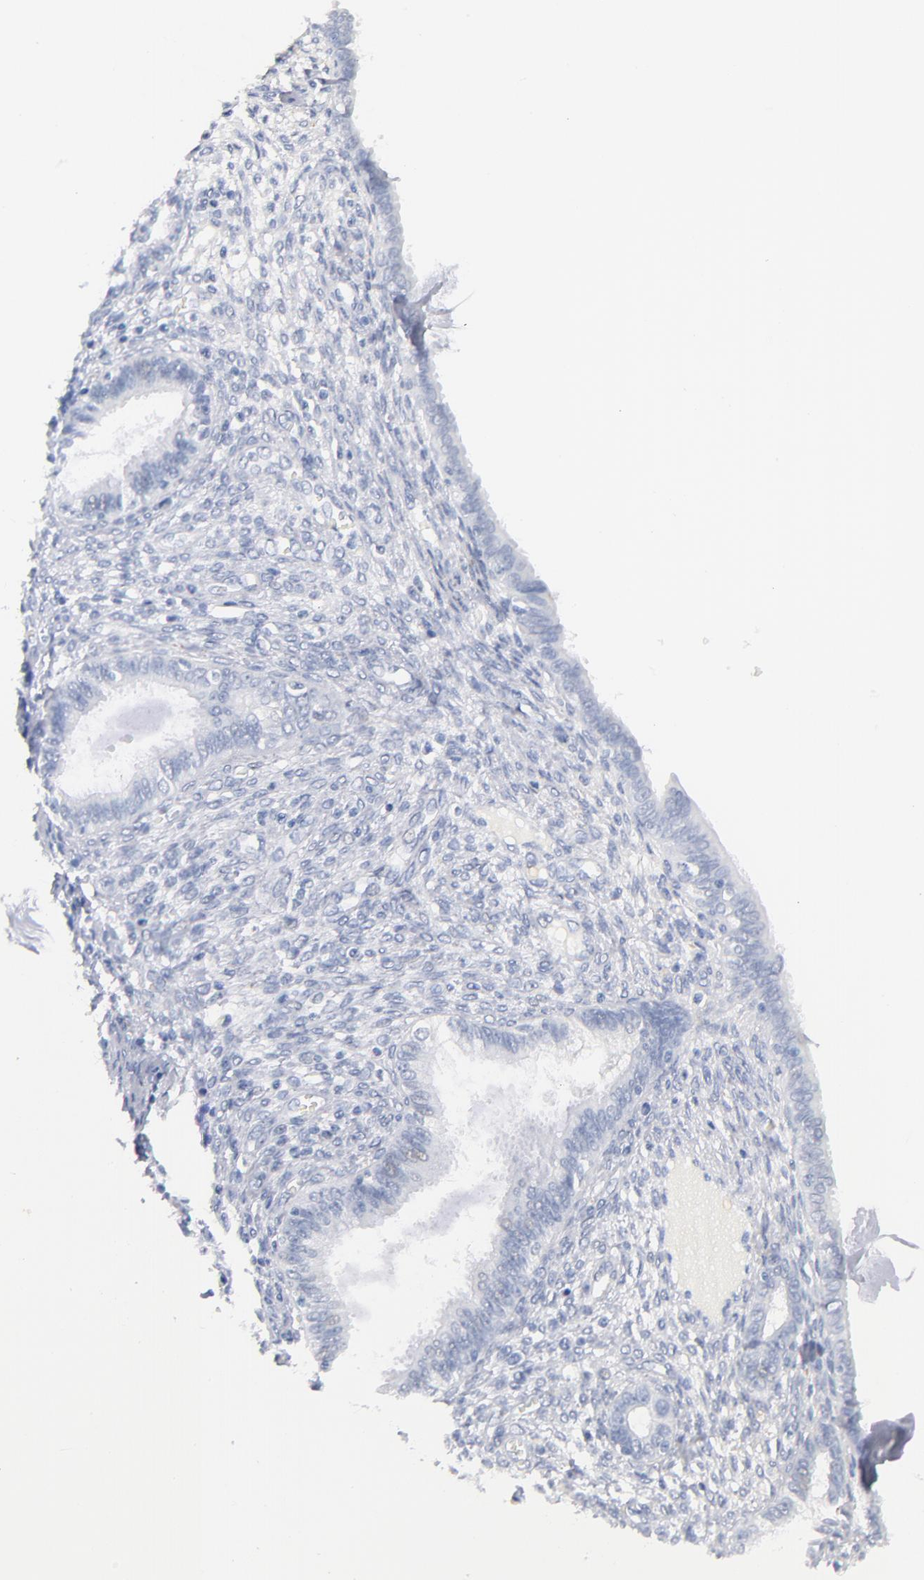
{"staining": {"intensity": "negative", "quantity": "none", "location": "none"}, "tissue": "endometrium", "cell_type": "Cells in endometrial stroma", "image_type": "normal", "snomed": [{"axis": "morphology", "description": "Normal tissue, NOS"}, {"axis": "topography", "description": "Endometrium"}], "caption": "Photomicrograph shows no protein staining in cells in endometrial stroma of benign endometrium. (Brightfield microscopy of DAB immunohistochemistry at high magnification).", "gene": "KHNYN", "patient": {"sex": "female", "age": 72}}